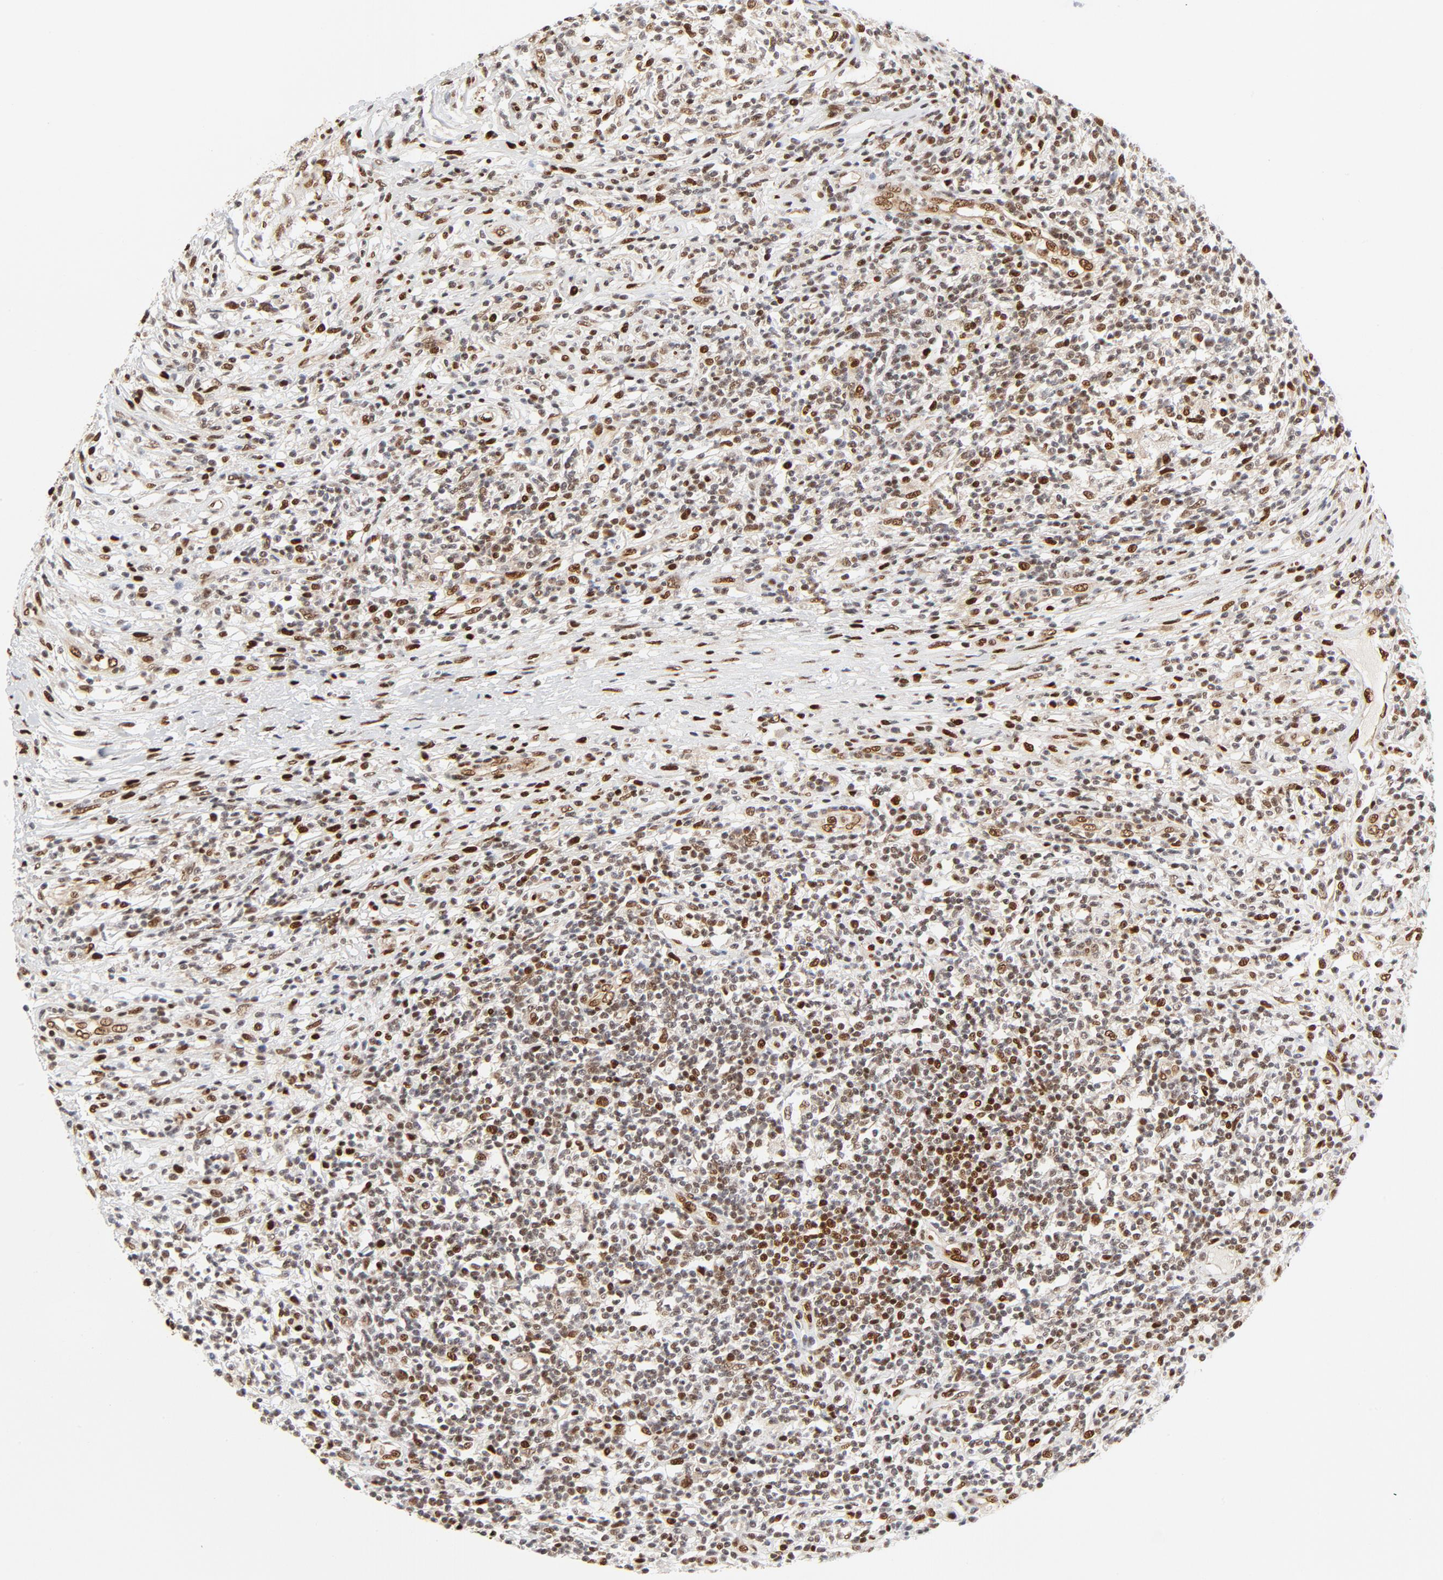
{"staining": {"intensity": "moderate", "quantity": "25%-75%", "location": "nuclear"}, "tissue": "lymphoma", "cell_type": "Tumor cells", "image_type": "cancer", "snomed": [{"axis": "morphology", "description": "Malignant lymphoma, non-Hodgkin's type, High grade"}, {"axis": "topography", "description": "Lymph node"}], "caption": "A brown stain shows moderate nuclear positivity of a protein in lymphoma tumor cells. (DAB IHC, brown staining for protein, blue staining for nuclei).", "gene": "MEF2A", "patient": {"sex": "female", "age": 84}}